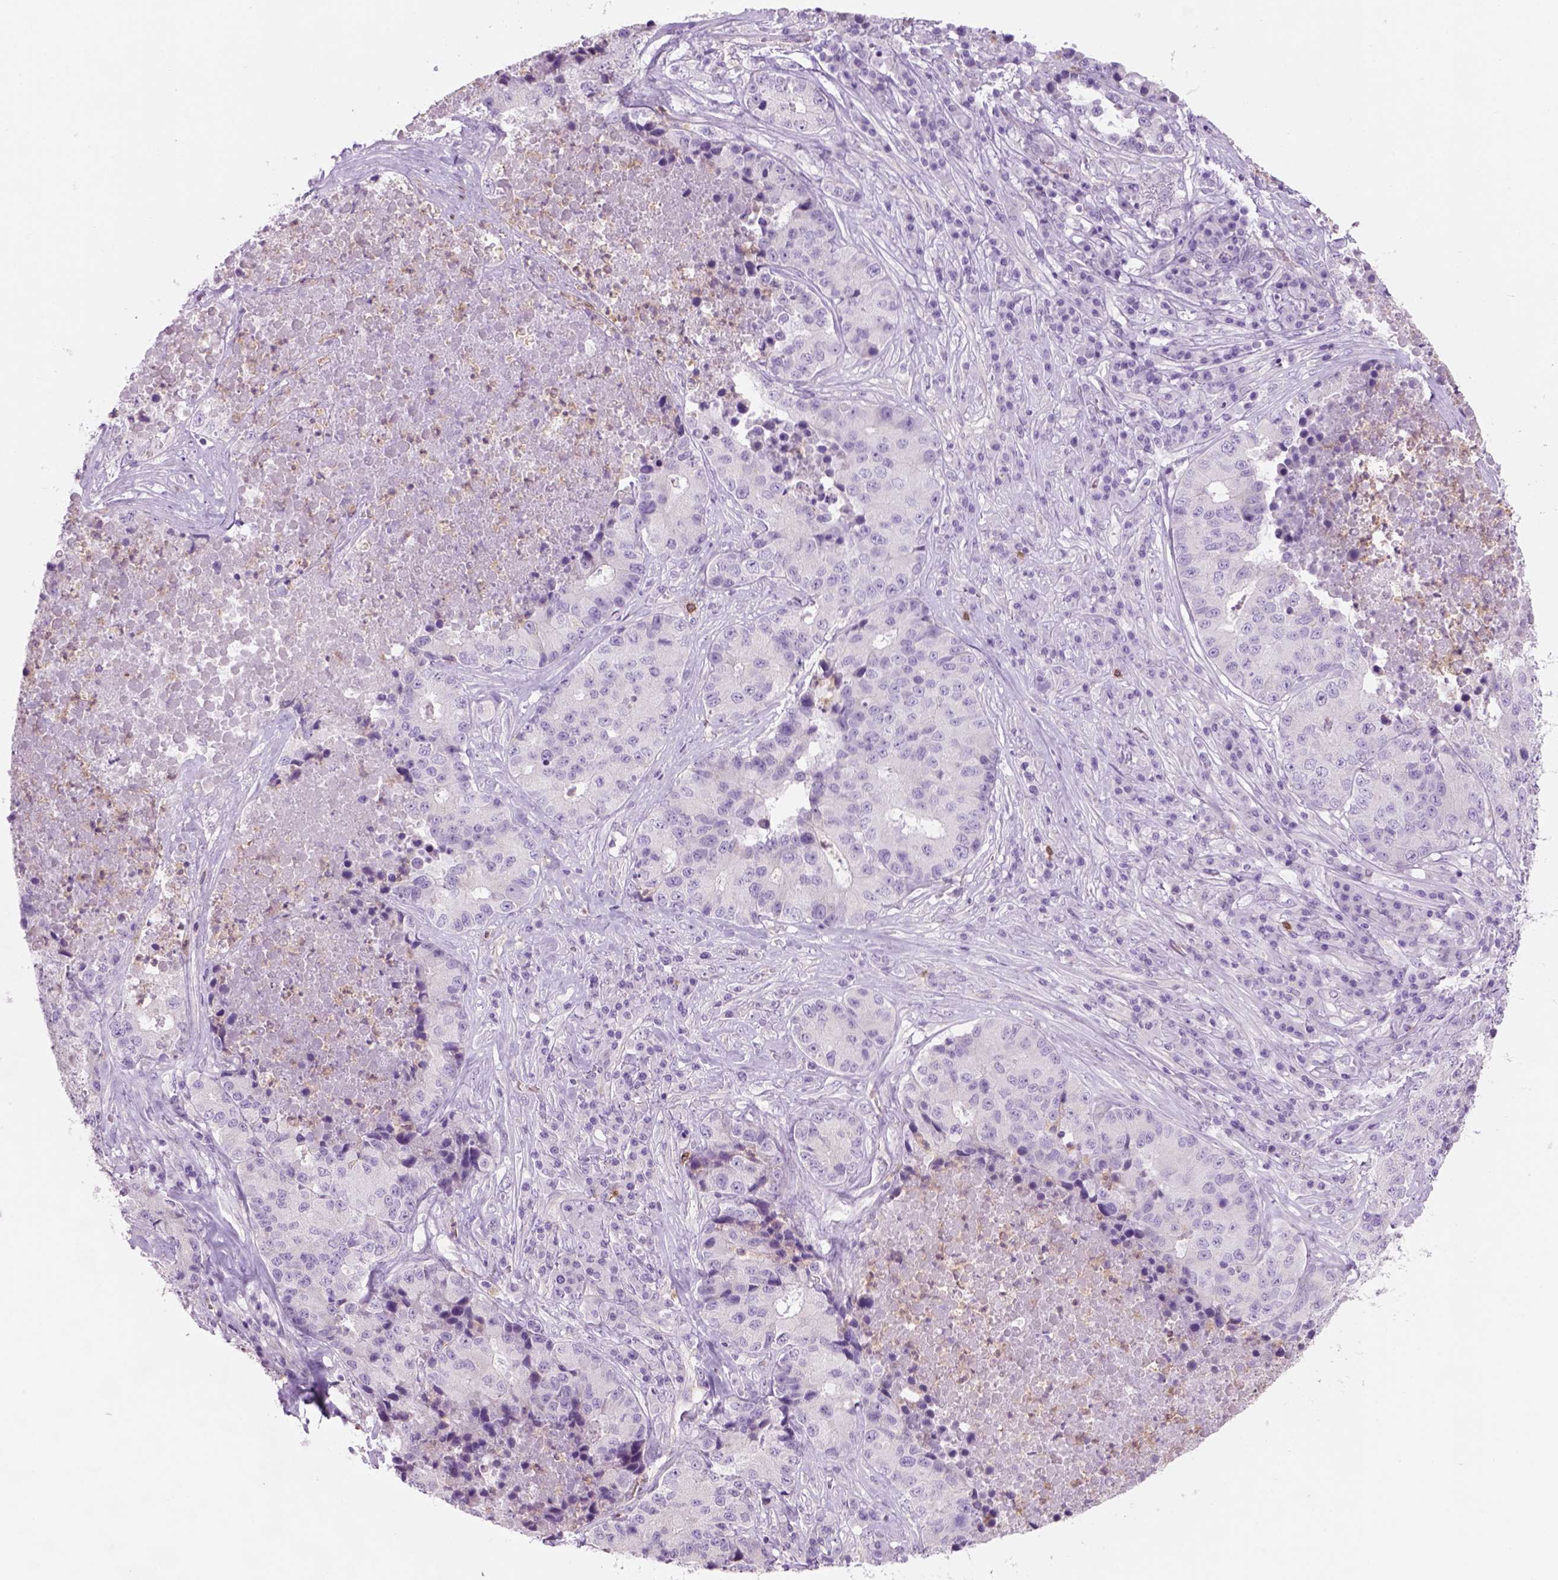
{"staining": {"intensity": "negative", "quantity": "none", "location": "none"}, "tissue": "stomach cancer", "cell_type": "Tumor cells", "image_type": "cancer", "snomed": [{"axis": "morphology", "description": "Adenocarcinoma, NOS"}, {"axis": "topography", "description": "Stomach"}], "caption": "This is an immunohistochemistry image of stomach cancer (adenocarcinoma). There is no staining in tumor cells.", "gene": "CD84", "patient": {"sex": "male", "age": 71}}